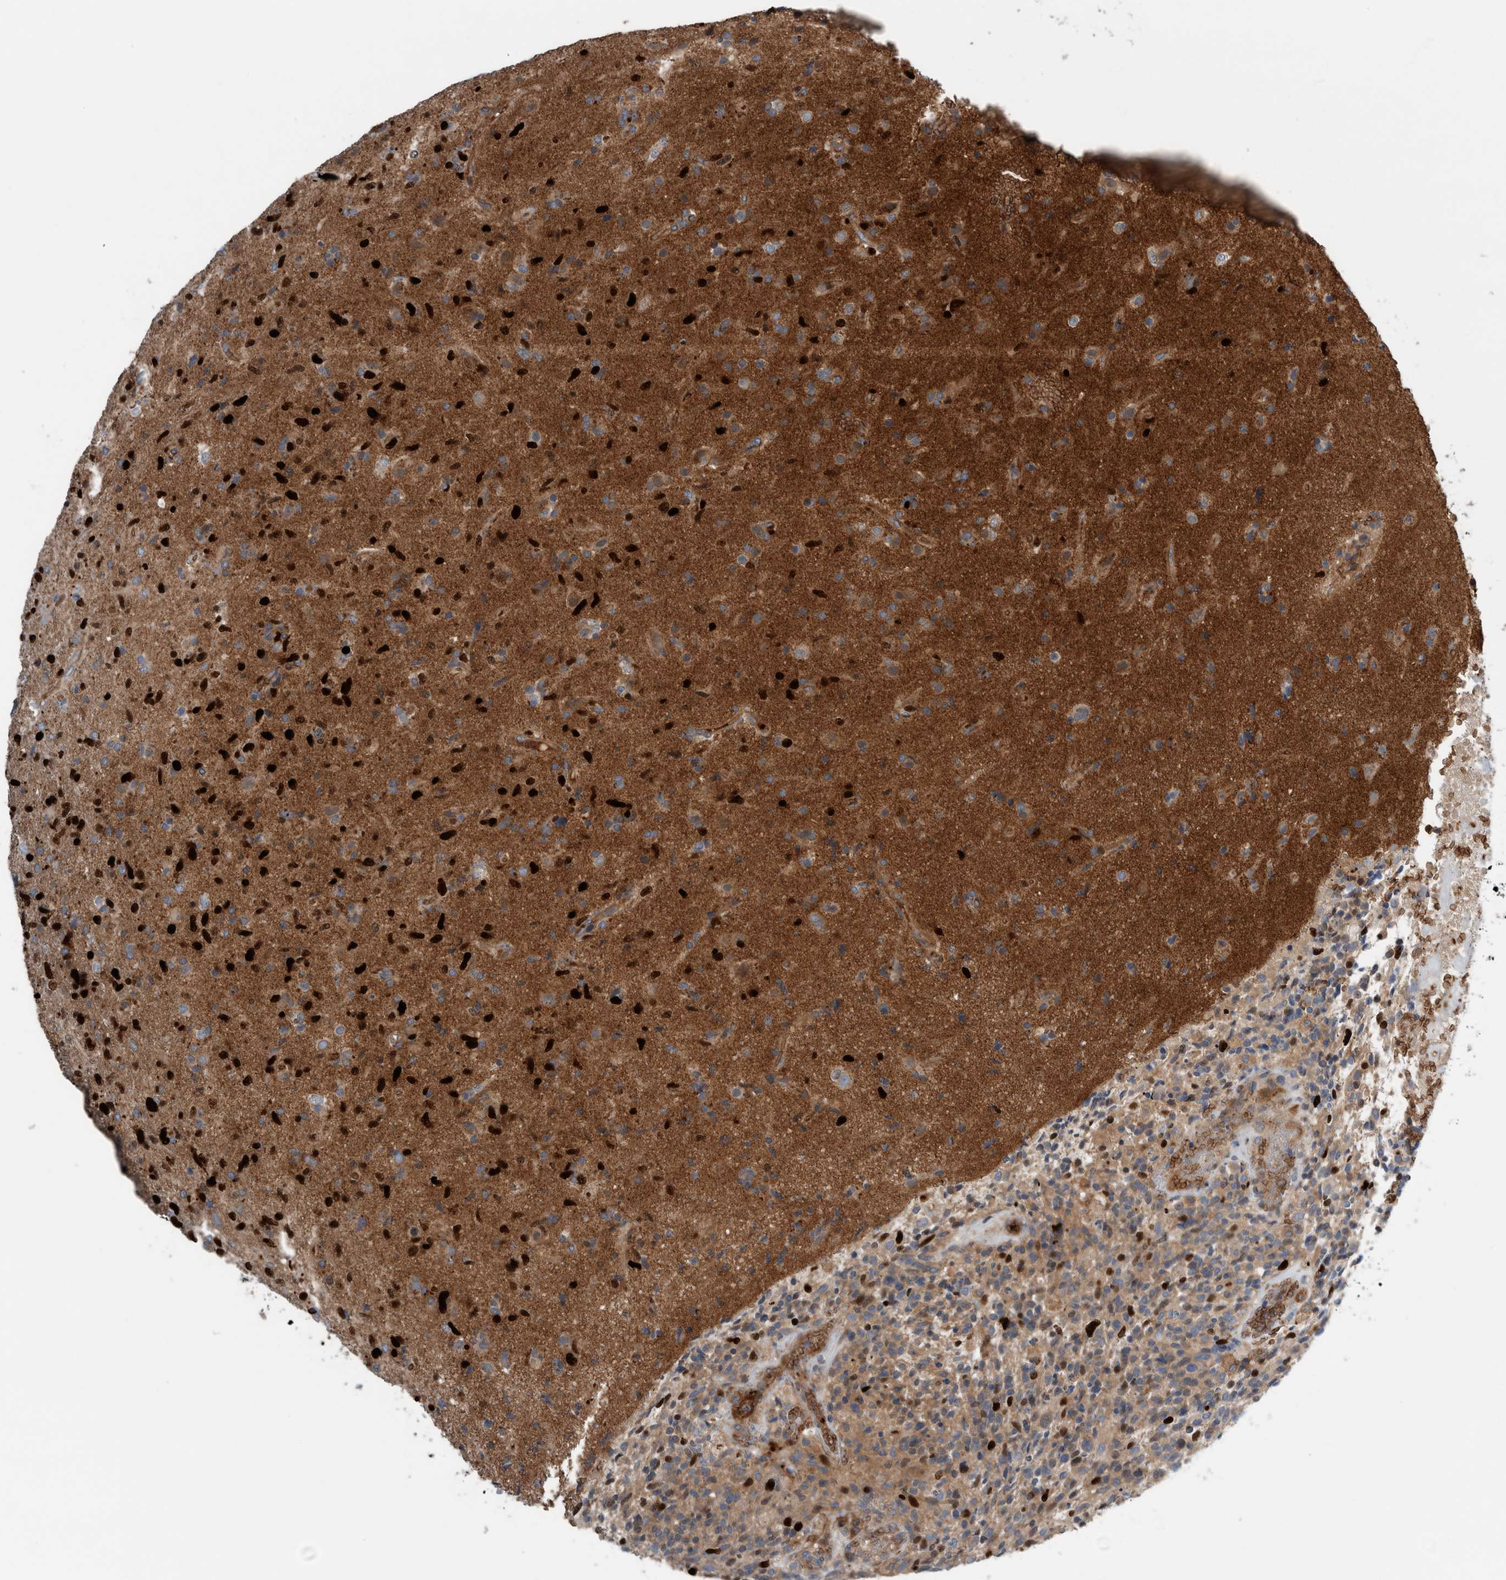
{"staining": {"intensity": "strong", "quantity": ">75%", "location": "cytoplasmic/membranous,nuclear"}, "tissue": "glioma", "cell_type": "Tumor cells", "image_type": "cancer", "snomed": [{"axis": "morphology", "description": "Glioma, malignant, High grade"}, {"axis": "topography", "description": "Brain"}], "caption": "Glioma stained for a protein (brown) demonstrates strong cytoplasmic/membranous and nuclear positive expression in approximately >75% of tumor cells.", "gene": "GLT8D2", "patient": {"sex": "male", "age": 72}}